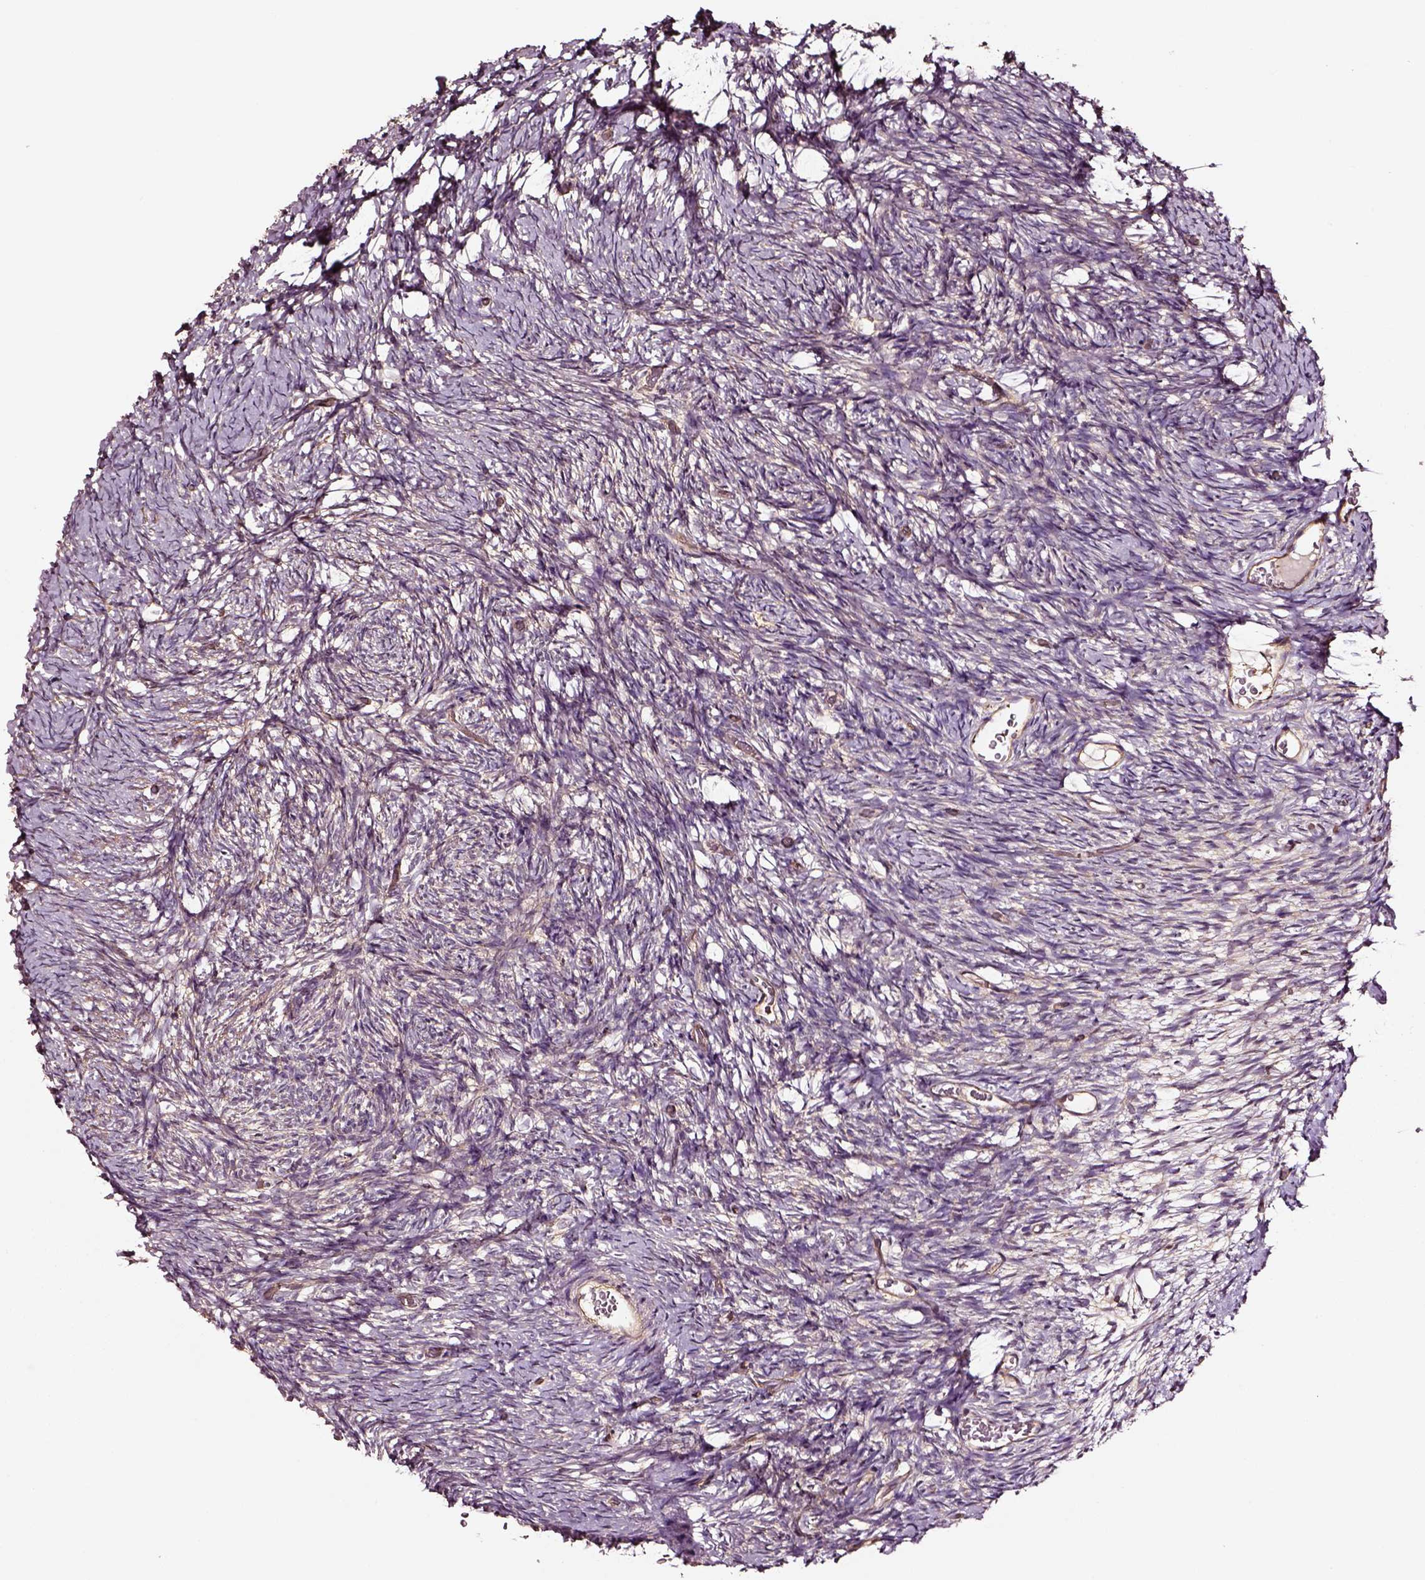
{"staining": {"intensity": "weak", "quantity": ">75%", "location": "cytoplasmic/membranous"}, "tissue": "ovary", "cell_type": "Ovarian stroma cells", "image_type": "normal", "snomed": [{"axis": "morphology", "description": "Normal tissue, NOS"}, {"axis": "topography", "description": "Ovary"}], "caption": "This is an image of immunohistochemistry staining of normal ovary, which shows weak positivity in the cytoplasmic/membranous of ovarian stroma cells.", "gene": "RASSF5", "patient": {"sex": "female", "age": 39}}